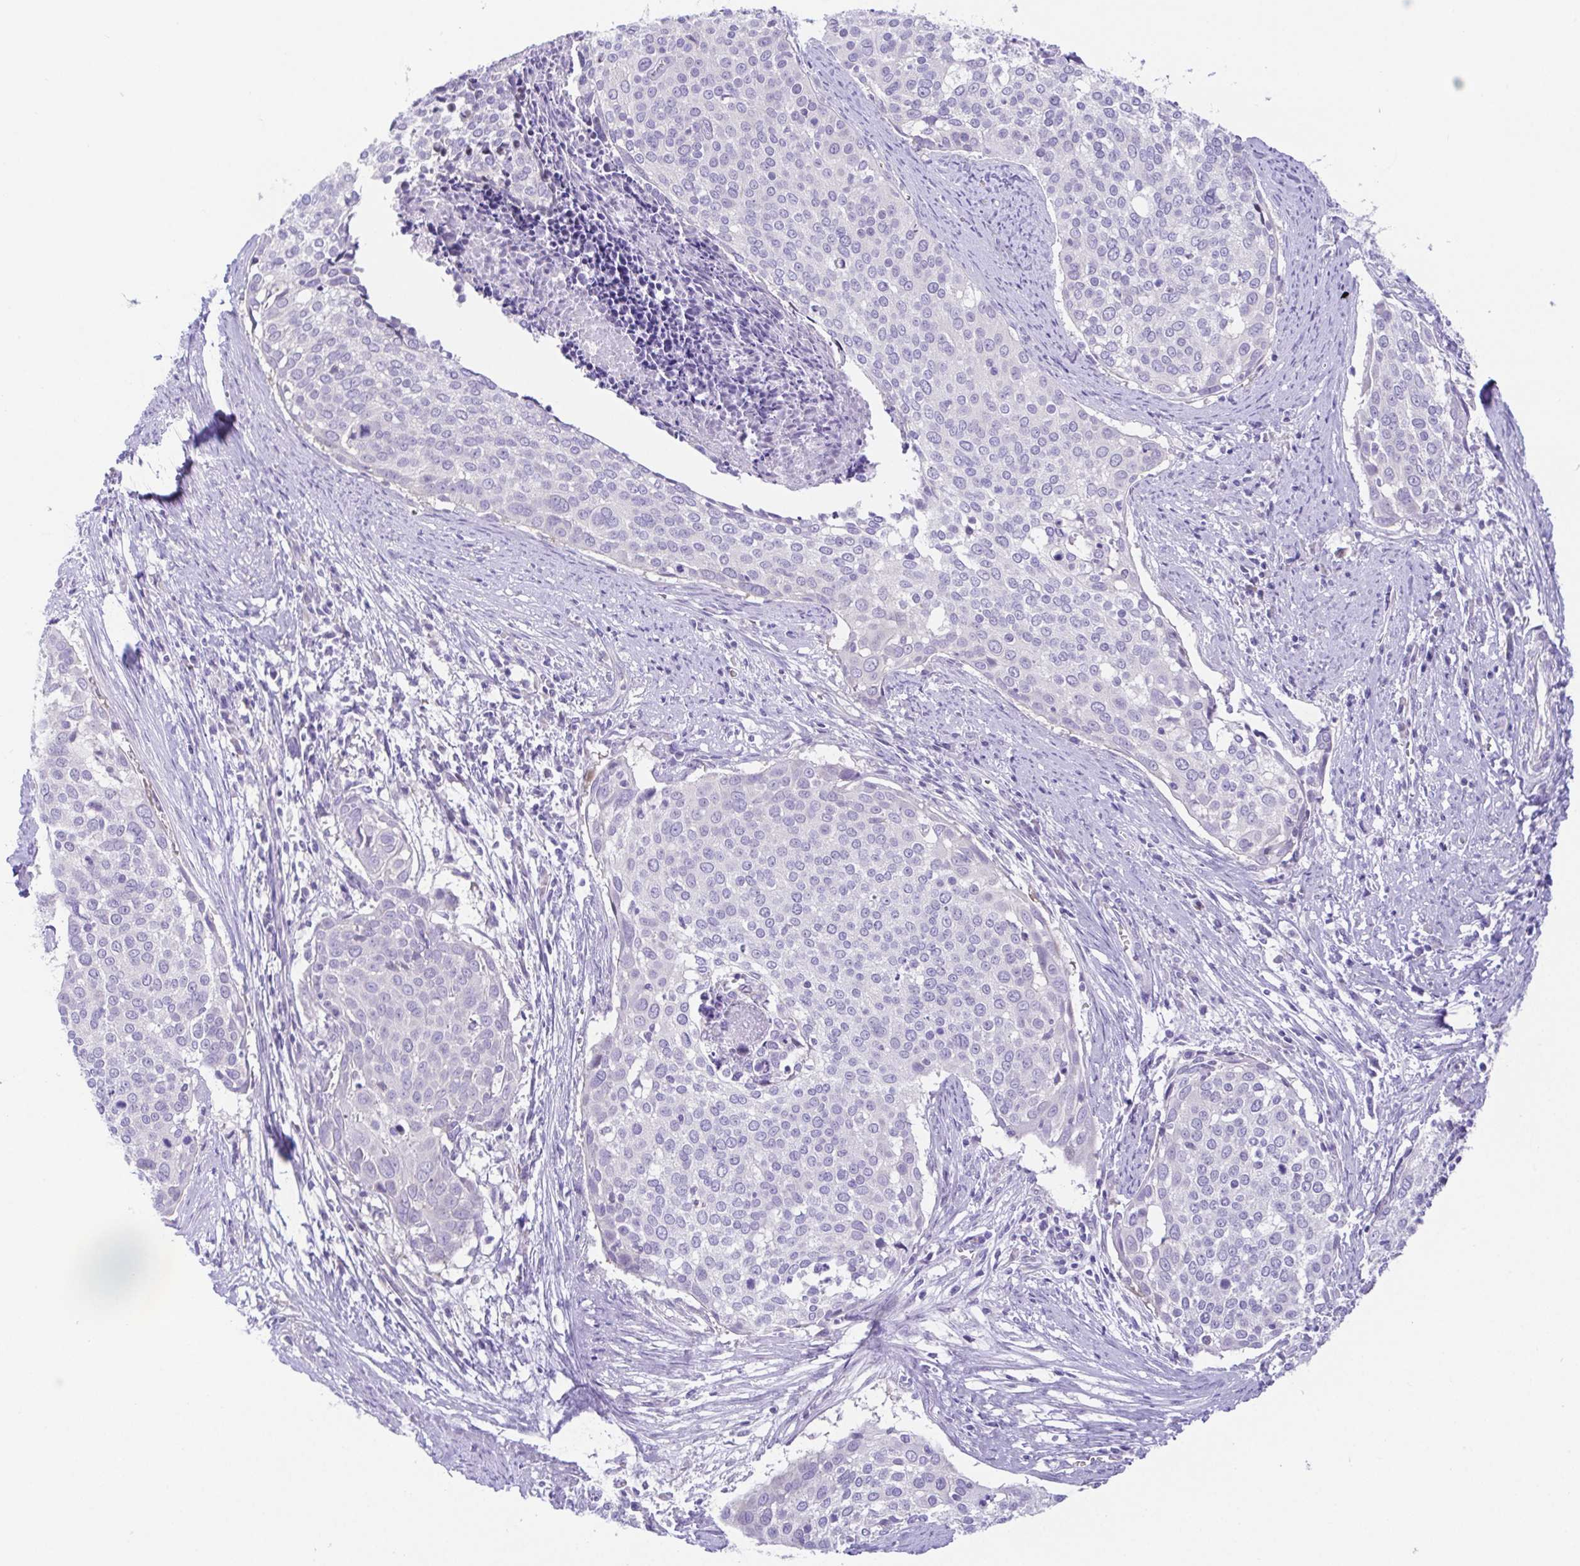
{"staining": {"intensity": "negative", "quantity": "none", "location": "none"}, "tissue": "cervical cancer", "cell_type": "Tumor cells", "image_type": "cancer", "snomed": [{"axis": "morphology", "description": "Squamous cell carcinoma, NOS"}, {"axis": "topography", "description": "Cervix"}], "caption": "This is an immunohistochemistry (IHC) micrograph of cervical cancer. There is no staining in tumor cells.", "gene": "LUZP4", "patient": {"sex": "female", "age": 39}}